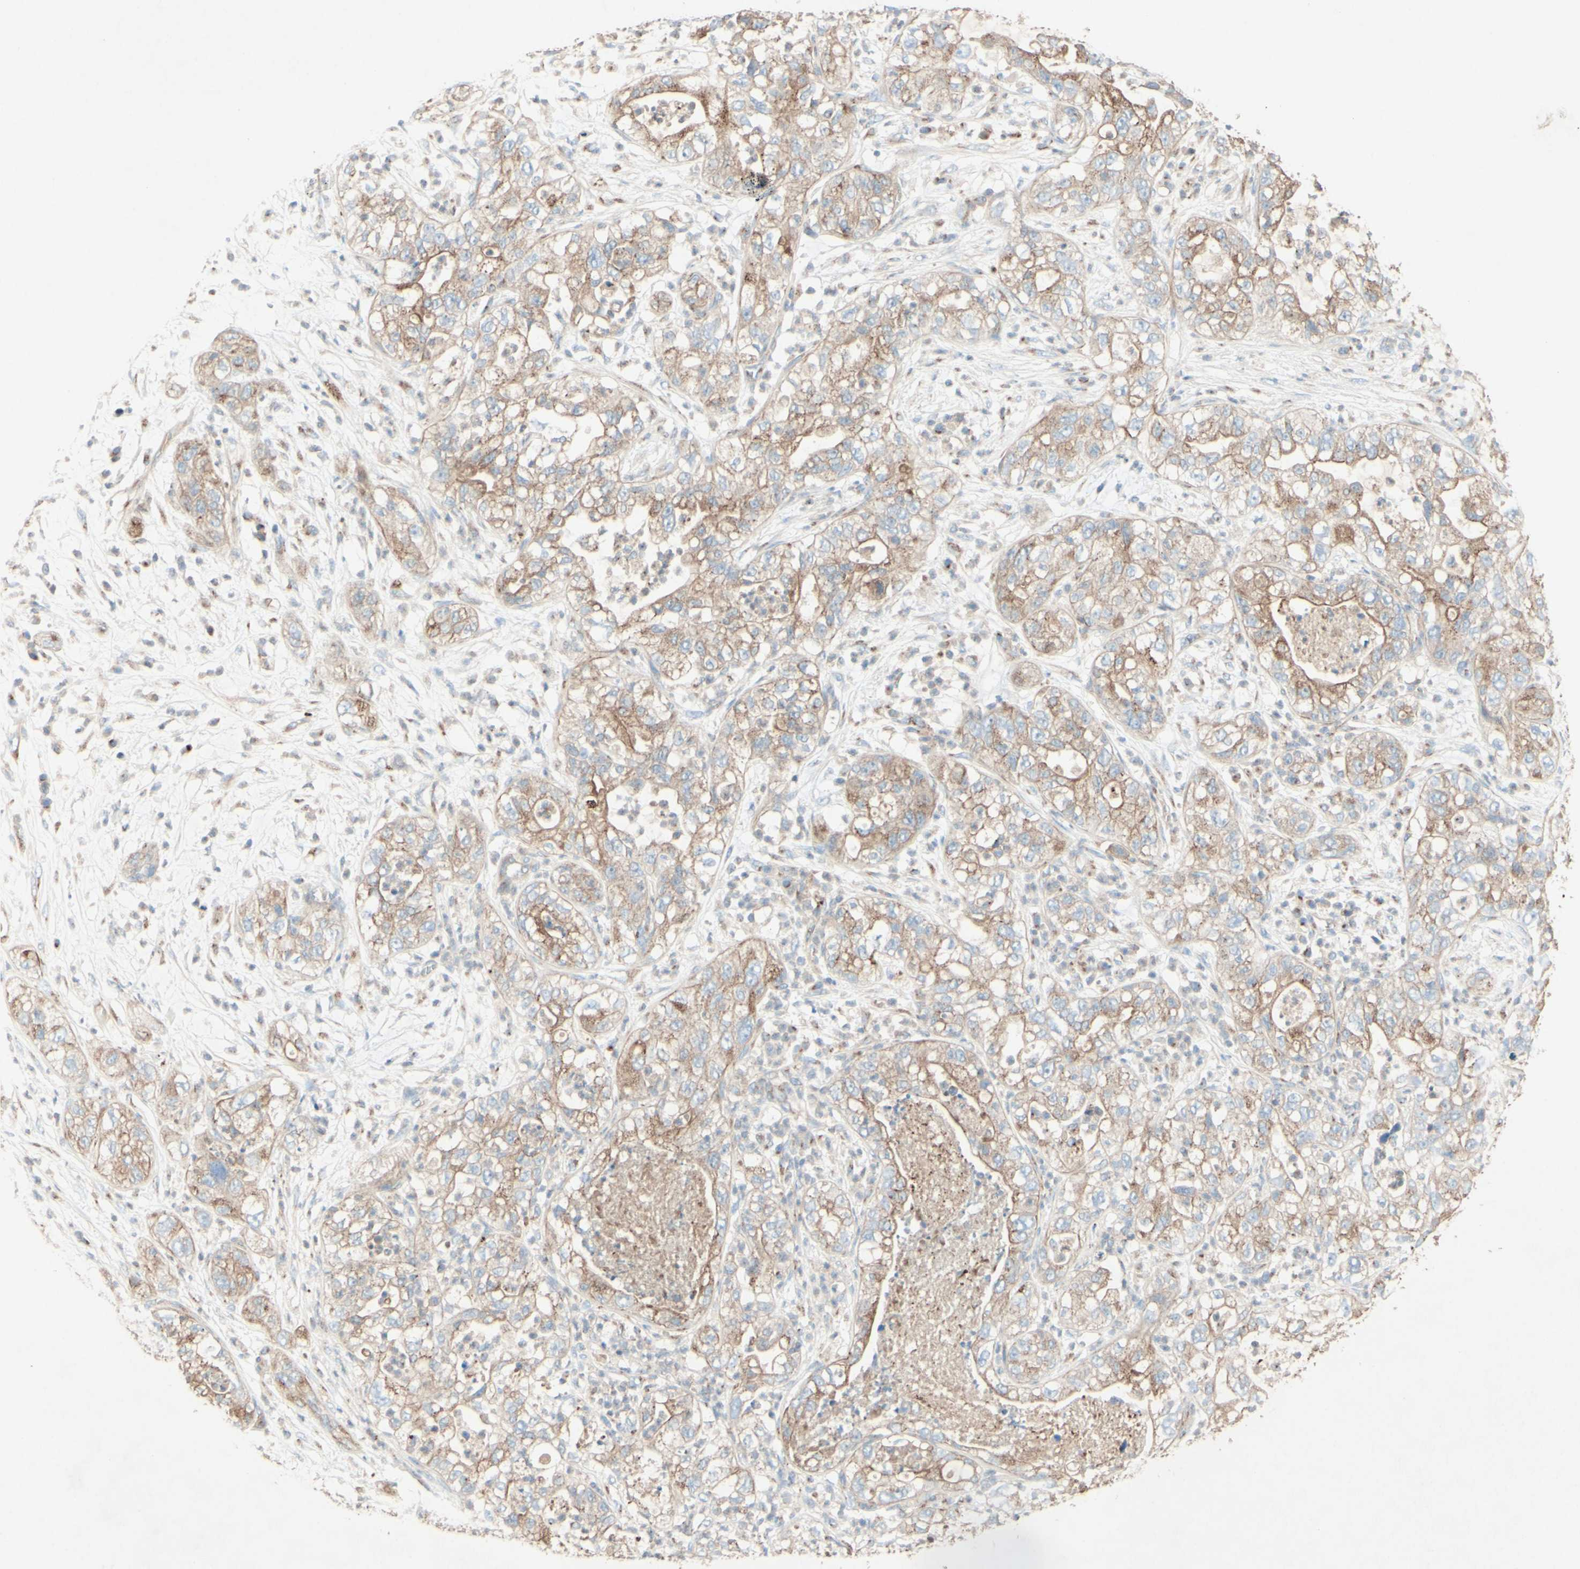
{"staining": {"intensity": "moderate", "quantity": ">75%", "location": "cytoplasmic/membranous"}, "tissue": "pancreatic cancer", "cell_type": "Tumor cells", "image_type": "cancer", "snomed": [{"axis": "morphology", "description": "Adenocarcinoma, NOS"}, {"axis": "topography", "description": "Pancreas"}], "caption": "IHC photomicrograph of neoplastic tissue: adenocarcinoma (pancreatic) stained using immunohistochemistry (IHC) displays medium levels of moderate protein expression localized specifically in the cytoplasmic/membranous of tumor cells, appearing as a cytoplasmic/membranous brown color.", "gene": "MTM1", "patient": {"sex": "female", "age": 78}}